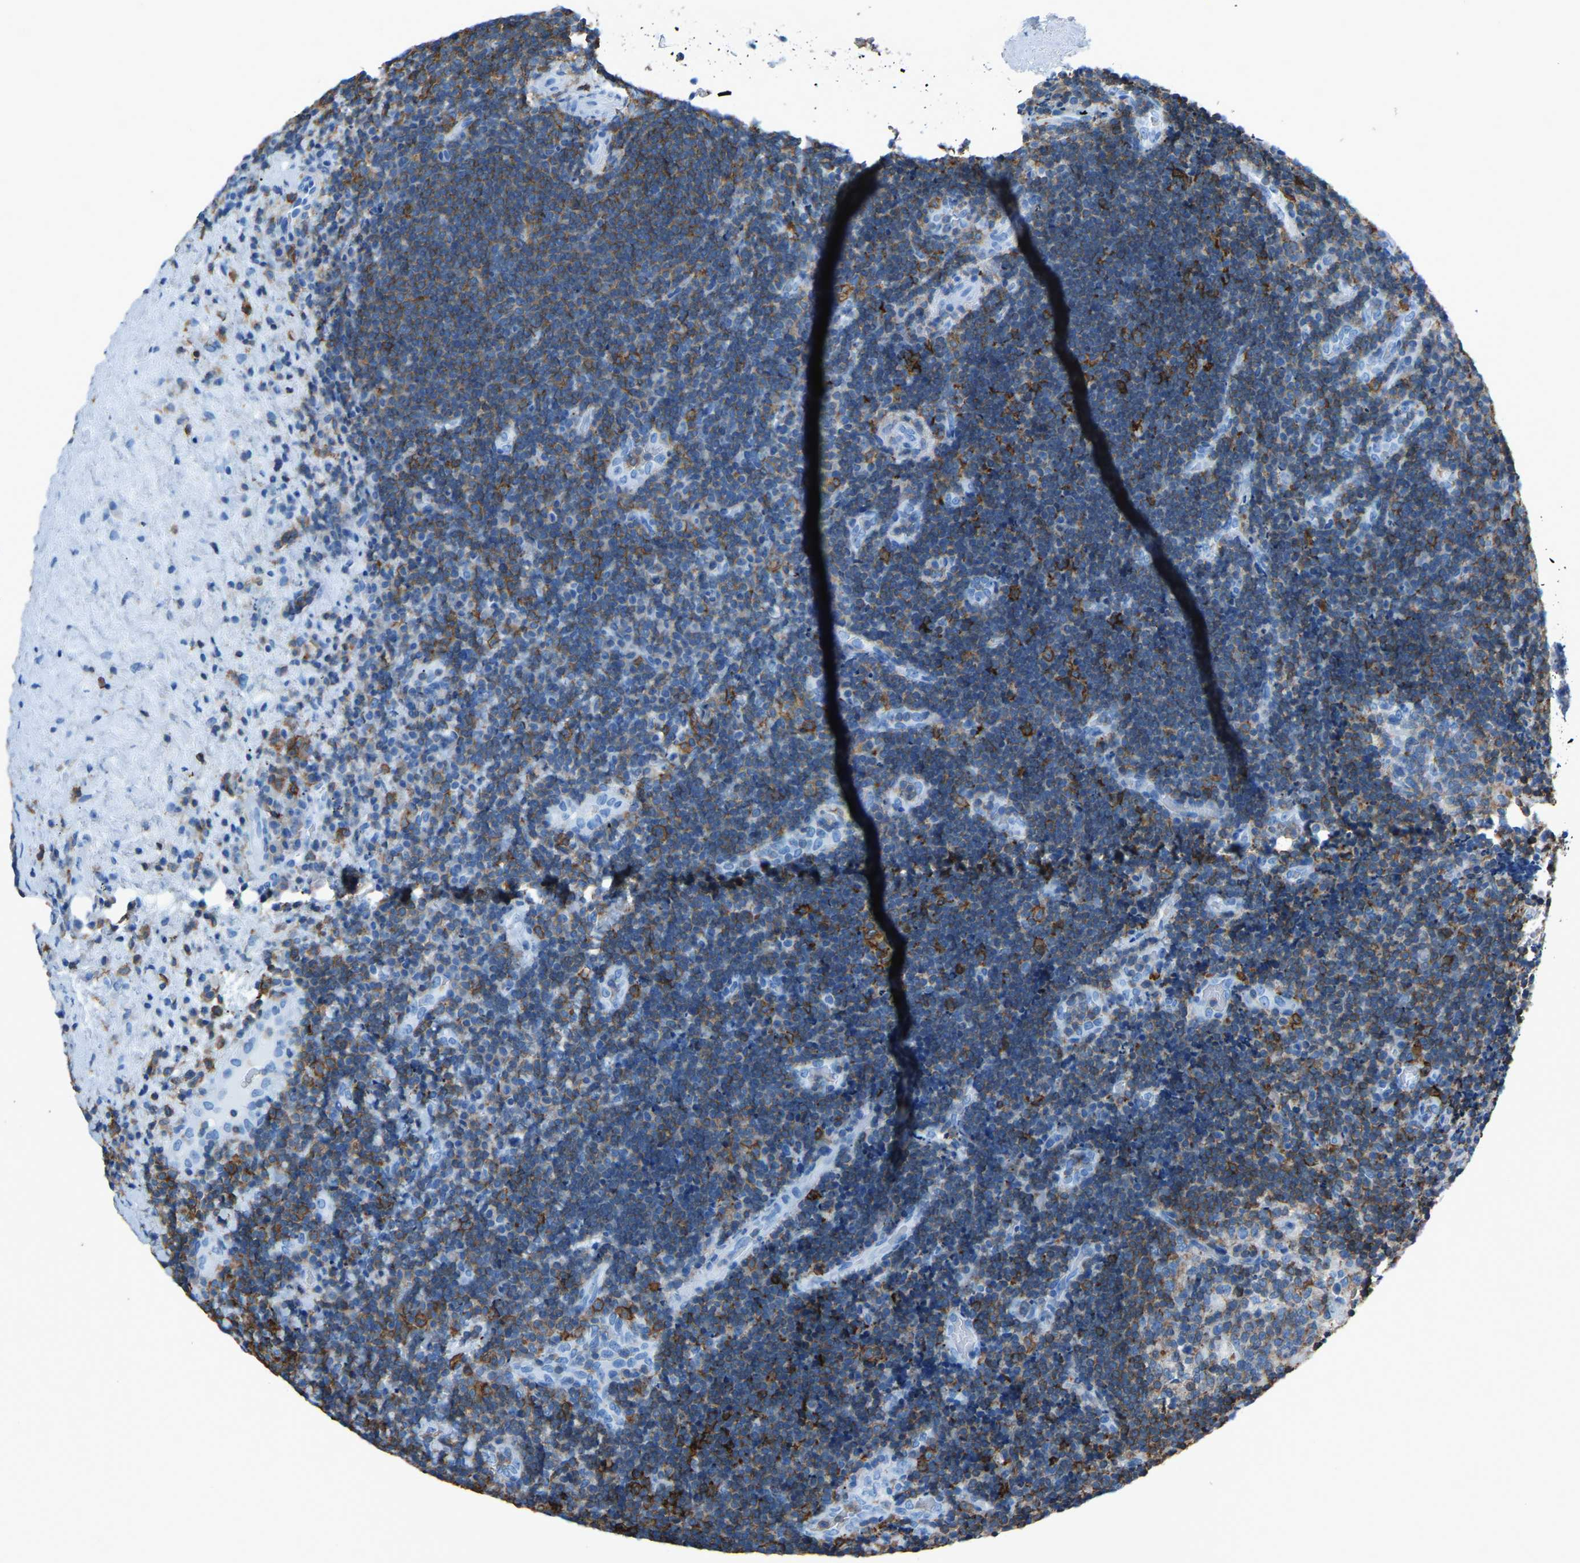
{"staining": {"intensity": "weak", "quantity": "25%-75%", "location": "cytoplasmic/membranous"}, "tissue": "lymphoma", "cell_type": "Tumor cells", "image_type": "cancer", "snomed": [{"axis": "morphology", "description": "Malignant lymphoma, non-Hodgkin's type, High grade"}, {"axis": "topography", "description": "Tonsil"}], "caption": "High-grade malignant lymphoma, non-Hodgkin's type stained for a protein (brown) displays weak cytoplasmic/membranous positive positivity in about 25%-75% of tumor cells.", "gene": "LSP1", "patient": {"sex": "female", "age": 36}}